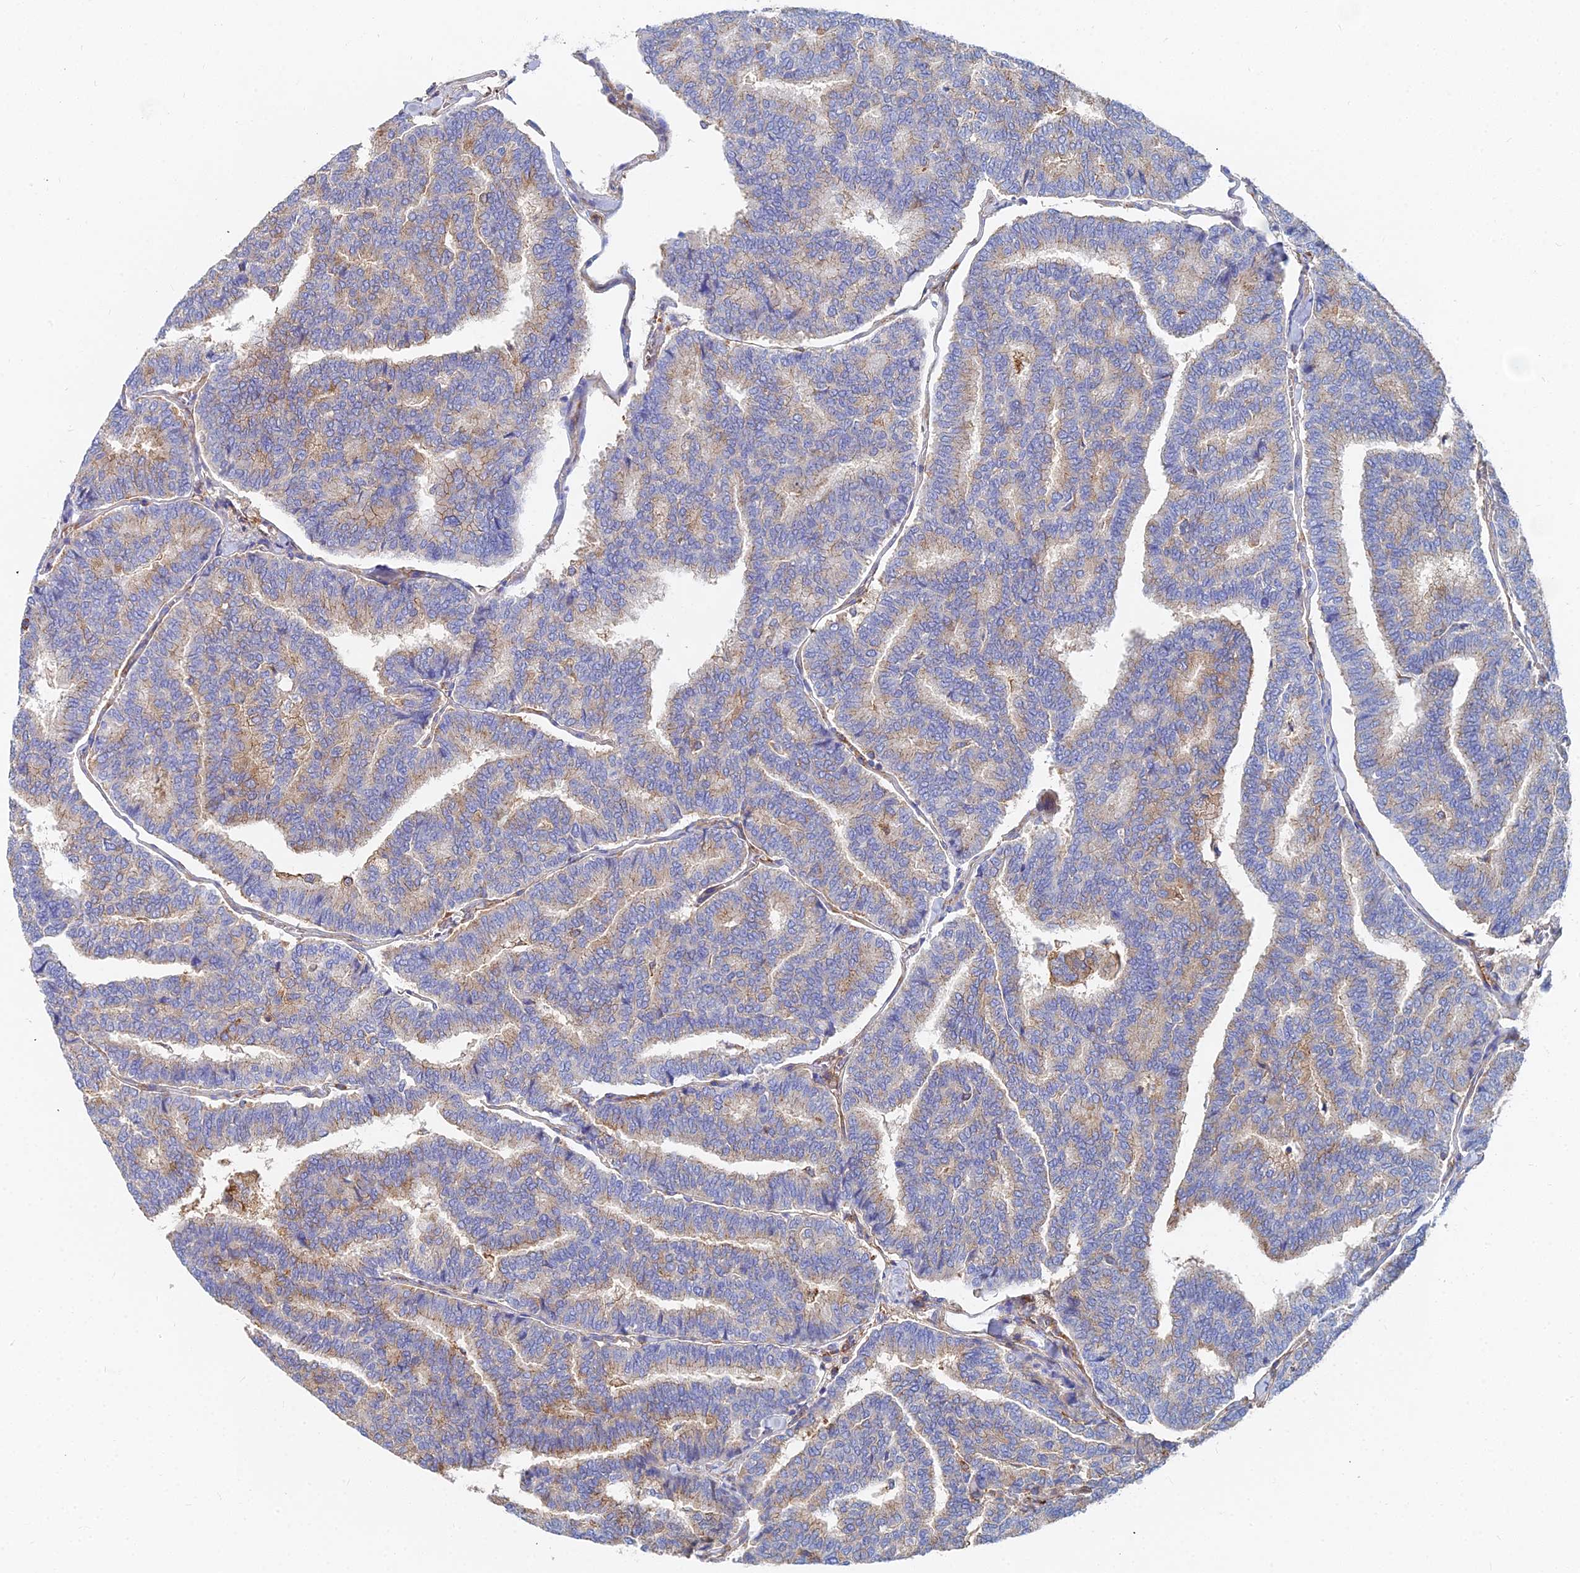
{"staining": {"intensity": "moderate", "quantity": "<25%", "location": "cytoplasmic/membranous"}, "tissue": "thyroid cancer", "cell_type": "Tumor cells", "image_type": "cancer", "snomed": [{"axis": "morphology", "description": "Papillary adenocarcinoma, NOS"}, {"axis": "topography", "description": "Thyroid gland"}], "caption": "An image of human papillary adenocarcinoma (thyroid) stained for a protein exhibits moderate cytoplasmic/membranous brown staining in tumor cells. The protein is stained brown, and the nuclei are stained in blue (DAB IHC with brightfield microscopy, high magnification).", "gene": "GPR42", "patient": {"sex": "female", "age": 35}}